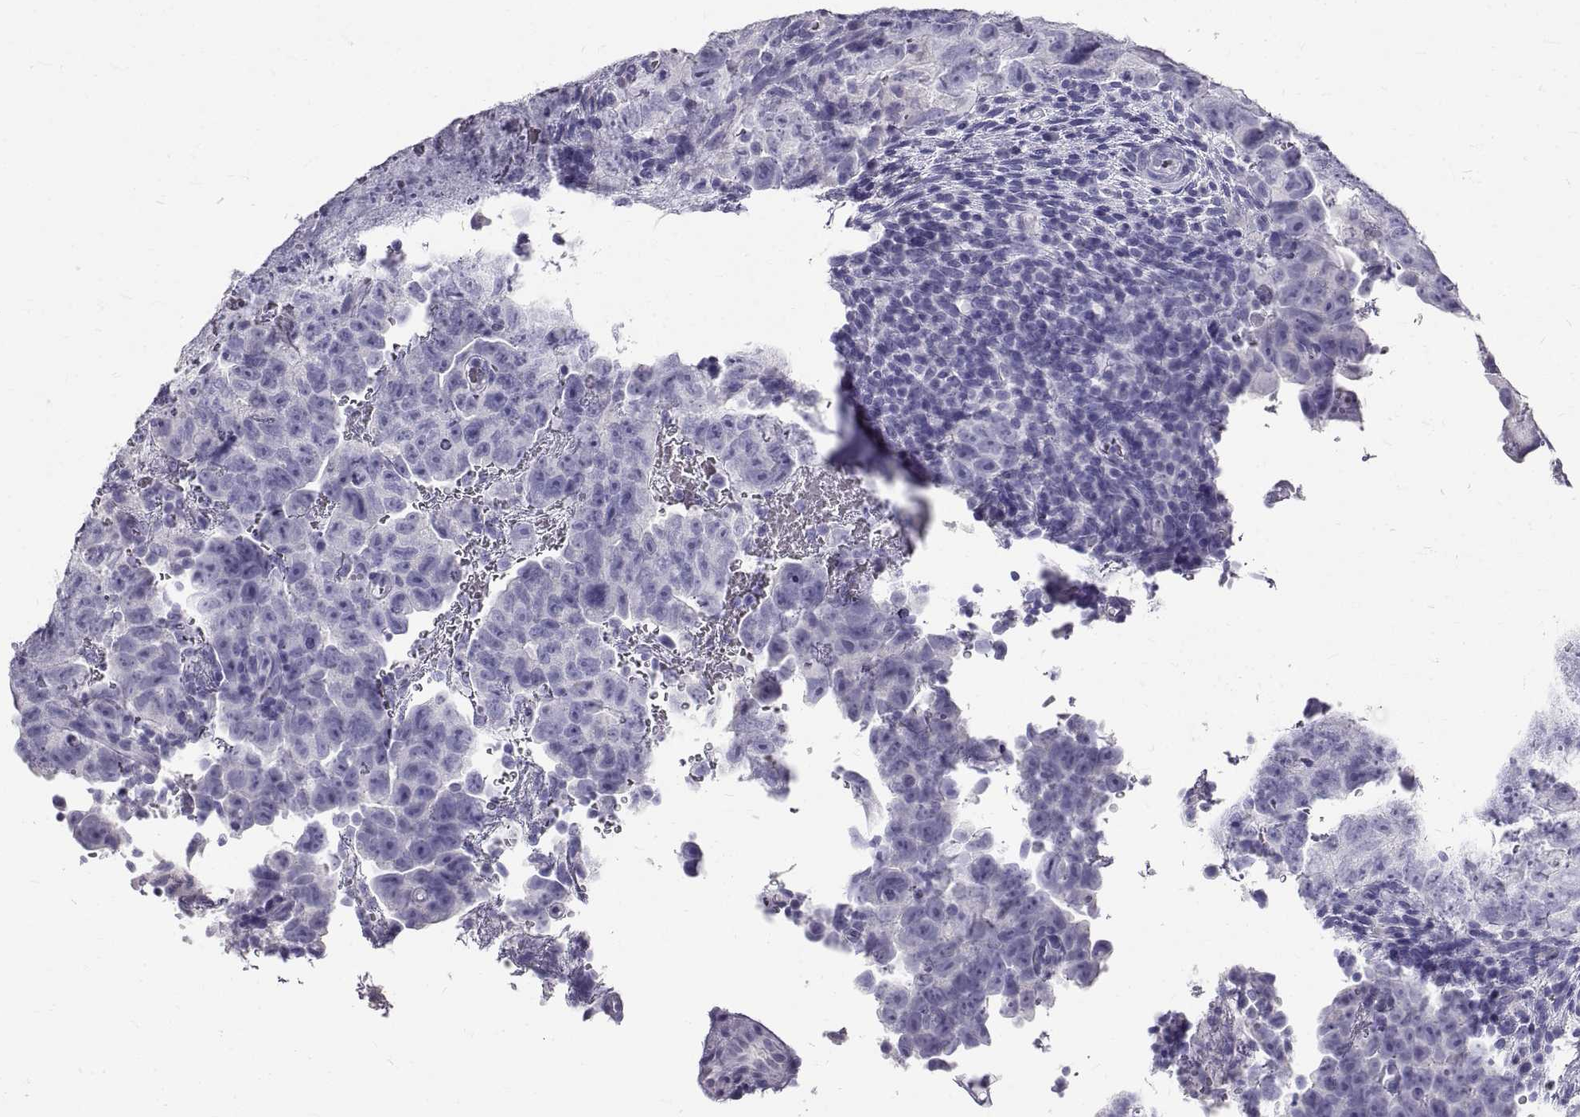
{"staining": {"intensity": "negative", "quantity": "none", "location": "none"}, "tissue": "testis cancer", "cell_type": "Tumor cells", "image_type": "cancer", "snomed": [{"axis": "morphology", "description": "Carcinoma, Embryonal, NOS"}, {"axis": "topography", "description": "Testis"}], "caption": "Protein analysis of testis cancer displays no significant expression in tumor cells. (Immunohistochemistry, brightfield microscopy, high magnification).", "gene": "GNG12", "patient": {"sex": "male", "age": 24}}